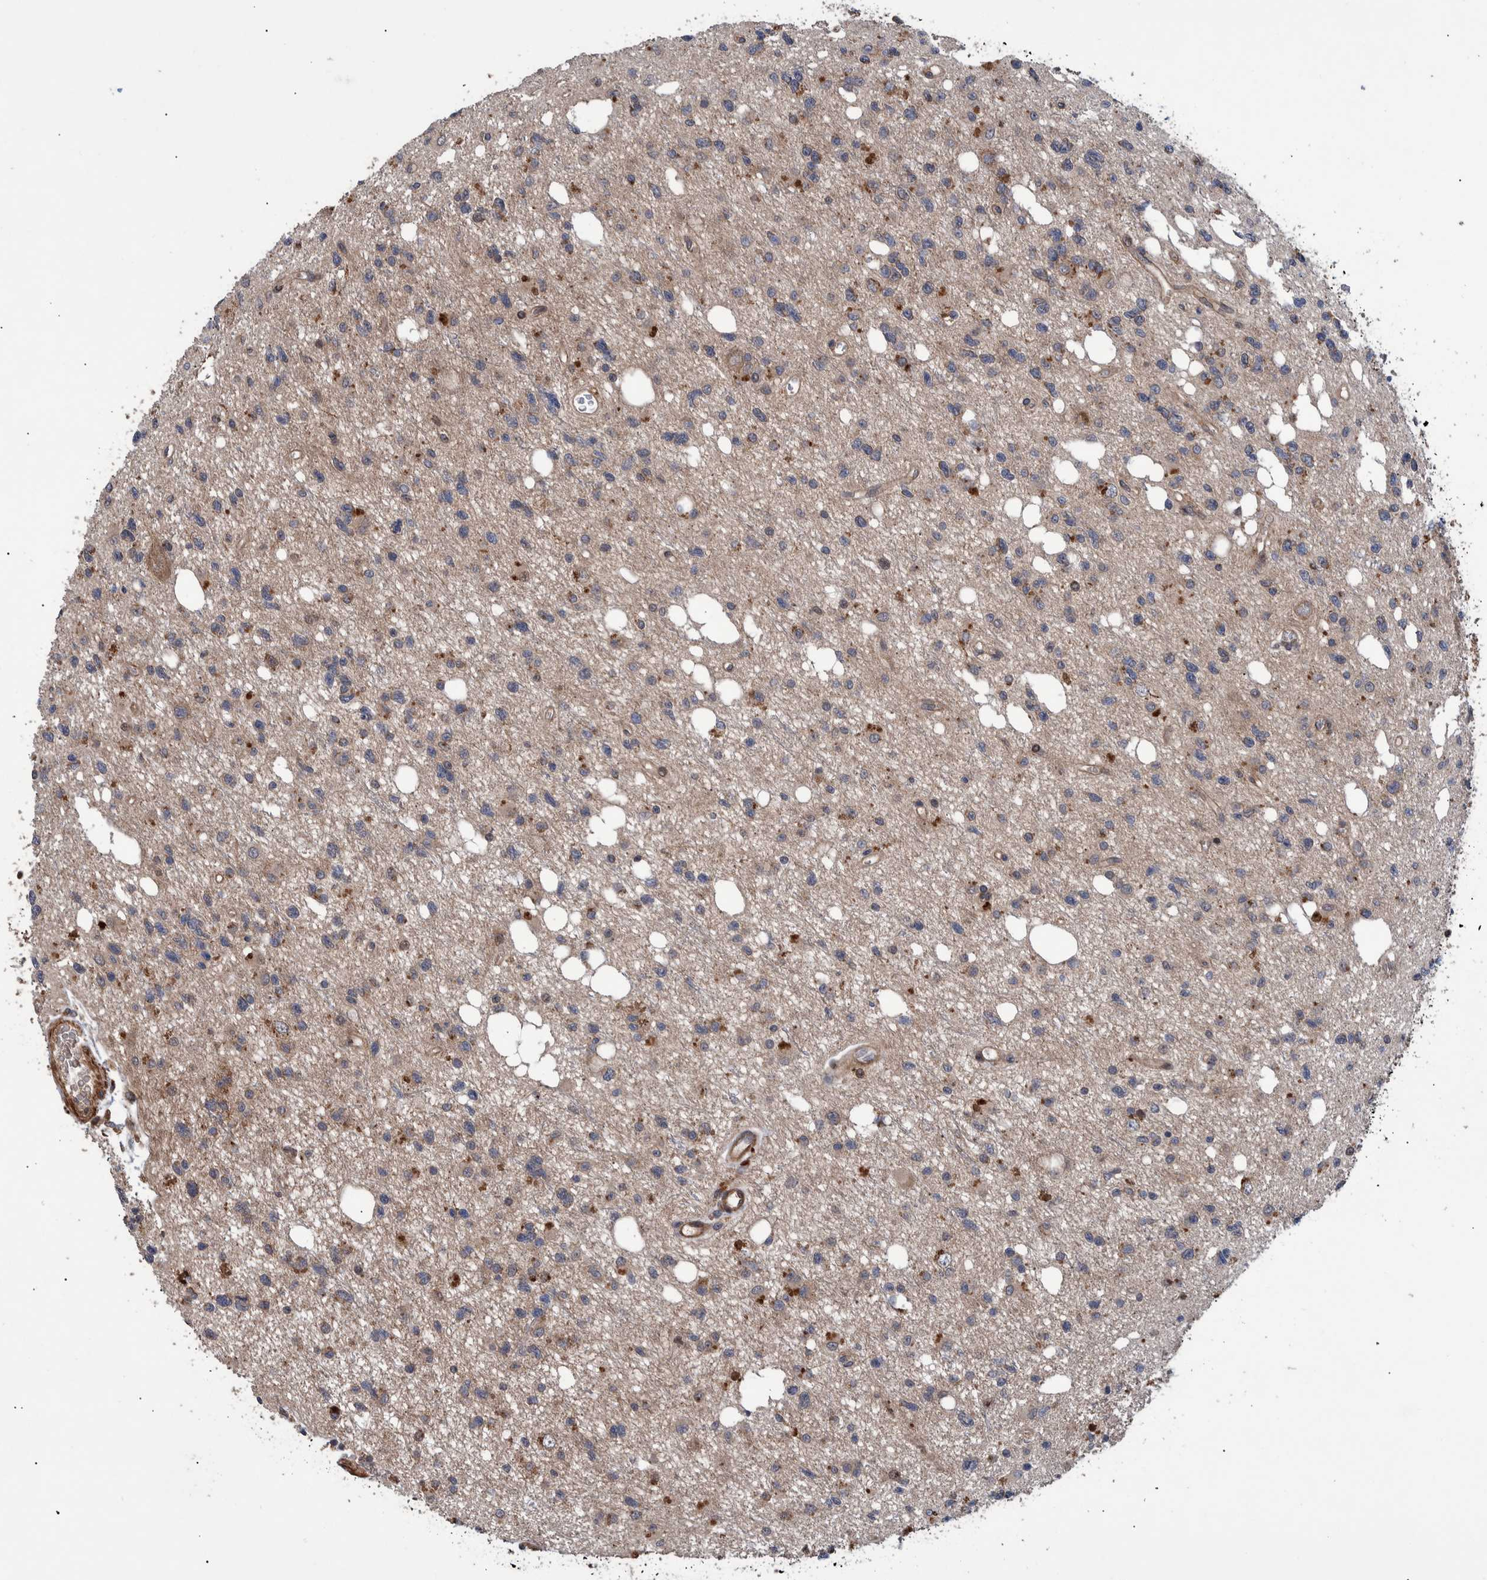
{"staining": {"intensity": "weak", "quantity": "<25%", "location": "cytoplasmic/membranous"}, "tissue": "glioma", "cell_type": "Tumor cells", "image_type": "cancer", "snomed": [{"axis": "morphology", "description": "Glioma, malignant, High grade"}, {"axis": "topography", "description": "Brain"}], "caption": "A photomicrograph of malignant glioma (high-grade) stained for a protein shows no brown staining in tumor cells. Brightfield microscopy of immunohistochemistry (IHC) stained with DAB (brown) and hematoxylin (blue), captured at high magnification.", "gene": "B3GNTL1", "patient": {"sex": "female", "age": 62}}